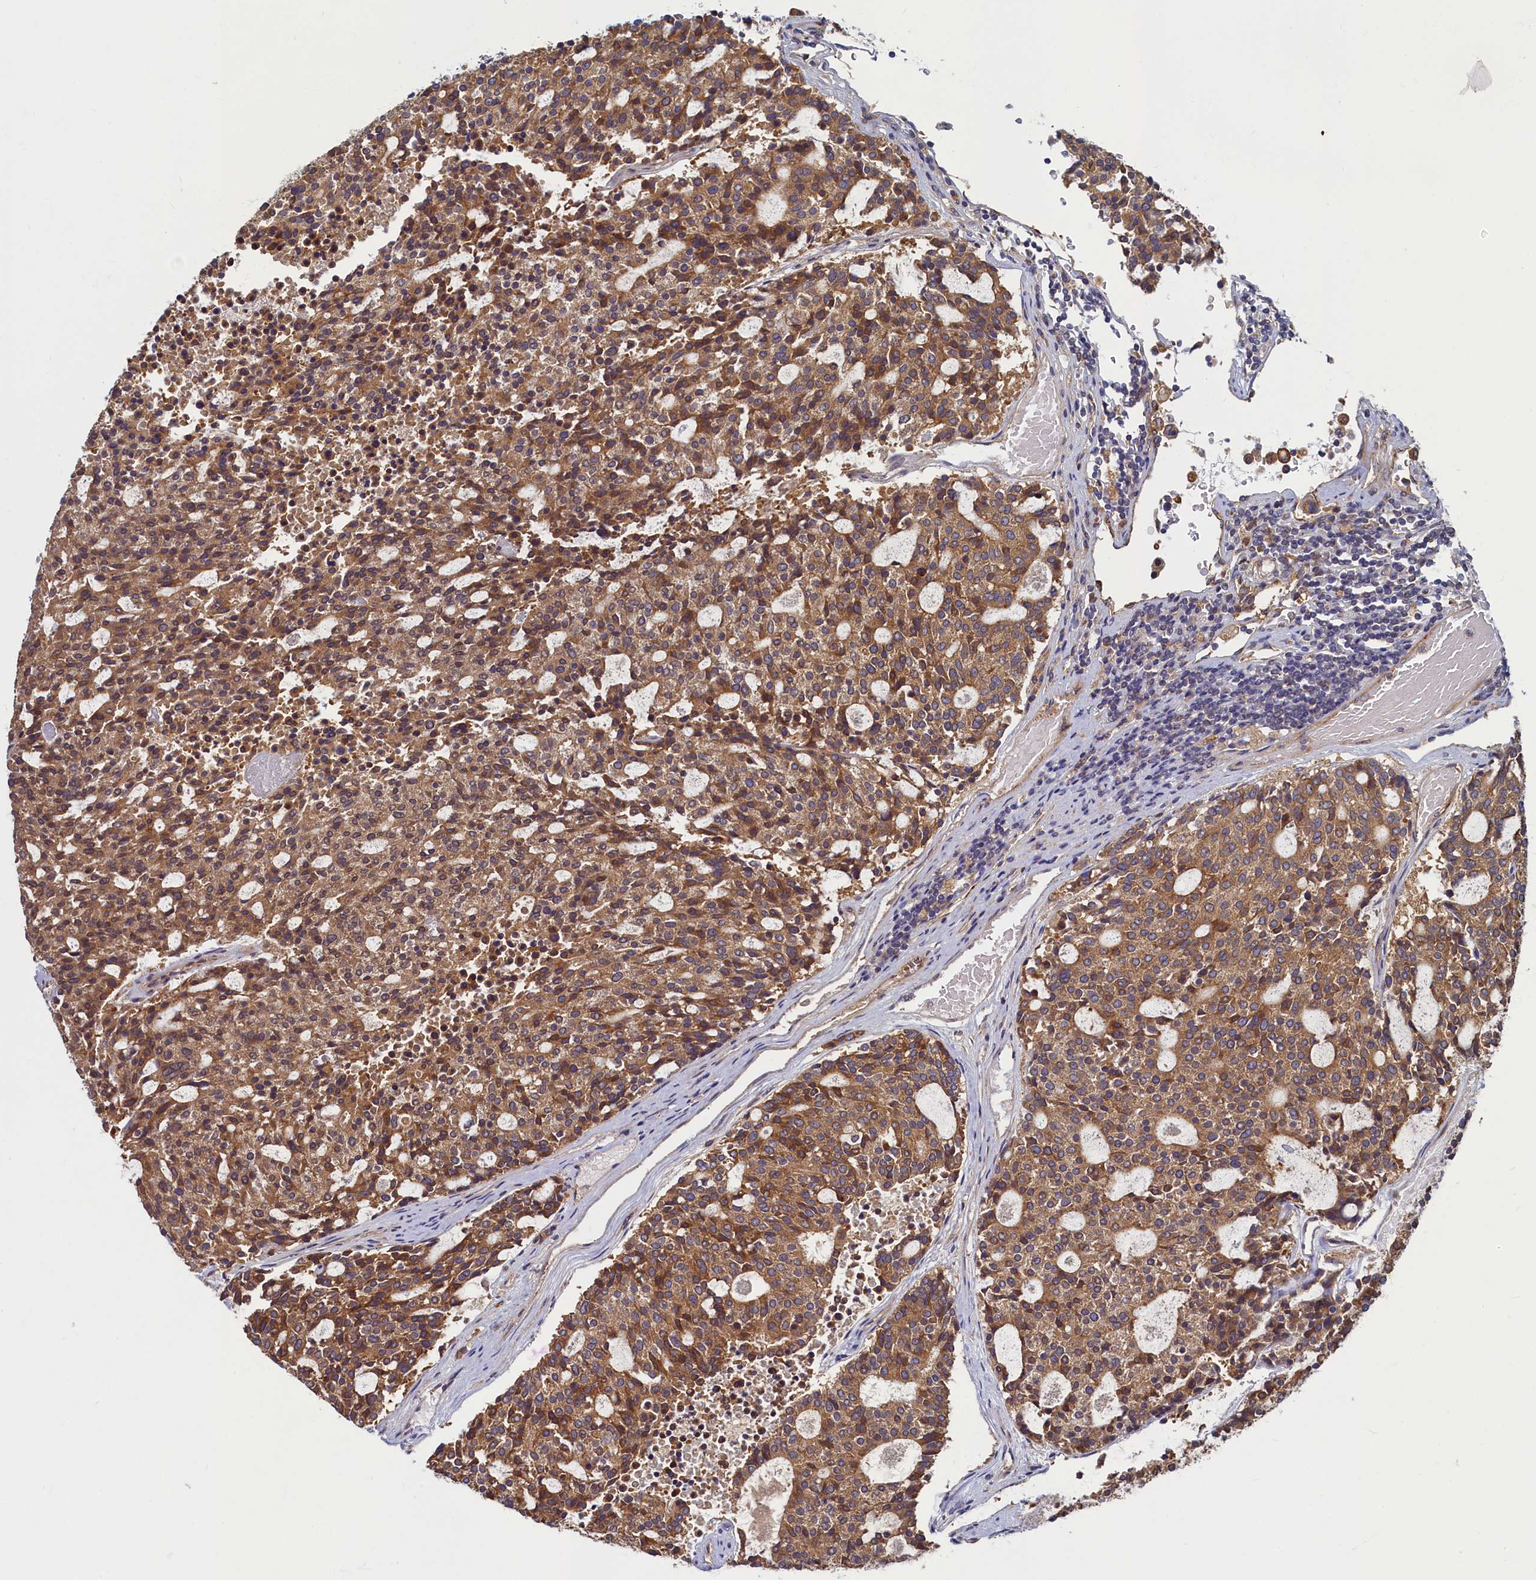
{"staining": {"intensity": "moderate", "quantity": ">75%", "location": "cytoplasmic/membranous"}, "tissue": "carcinoid", "cell_type": "Tumor cells", "image_type": "cancer", "snomed": [{"axis": "morphology", "description": "Carcinoid, malignant, NOS"}, {"axis": "topography", "description": "Pancreas"}], "caption": "Immunohistochemistry (IHC) micrograph of neoplastic tissue: carcinoid stained using immunohistochemistry (IHC) shows medium levels of moderate protein expression localized specifically in the cytoplasmic/membranous of tumor cells, appearing as a cytoplasmic/membranous brown color.", "gene": "STX12", "patient": {"sex": "female", "age": 54}}